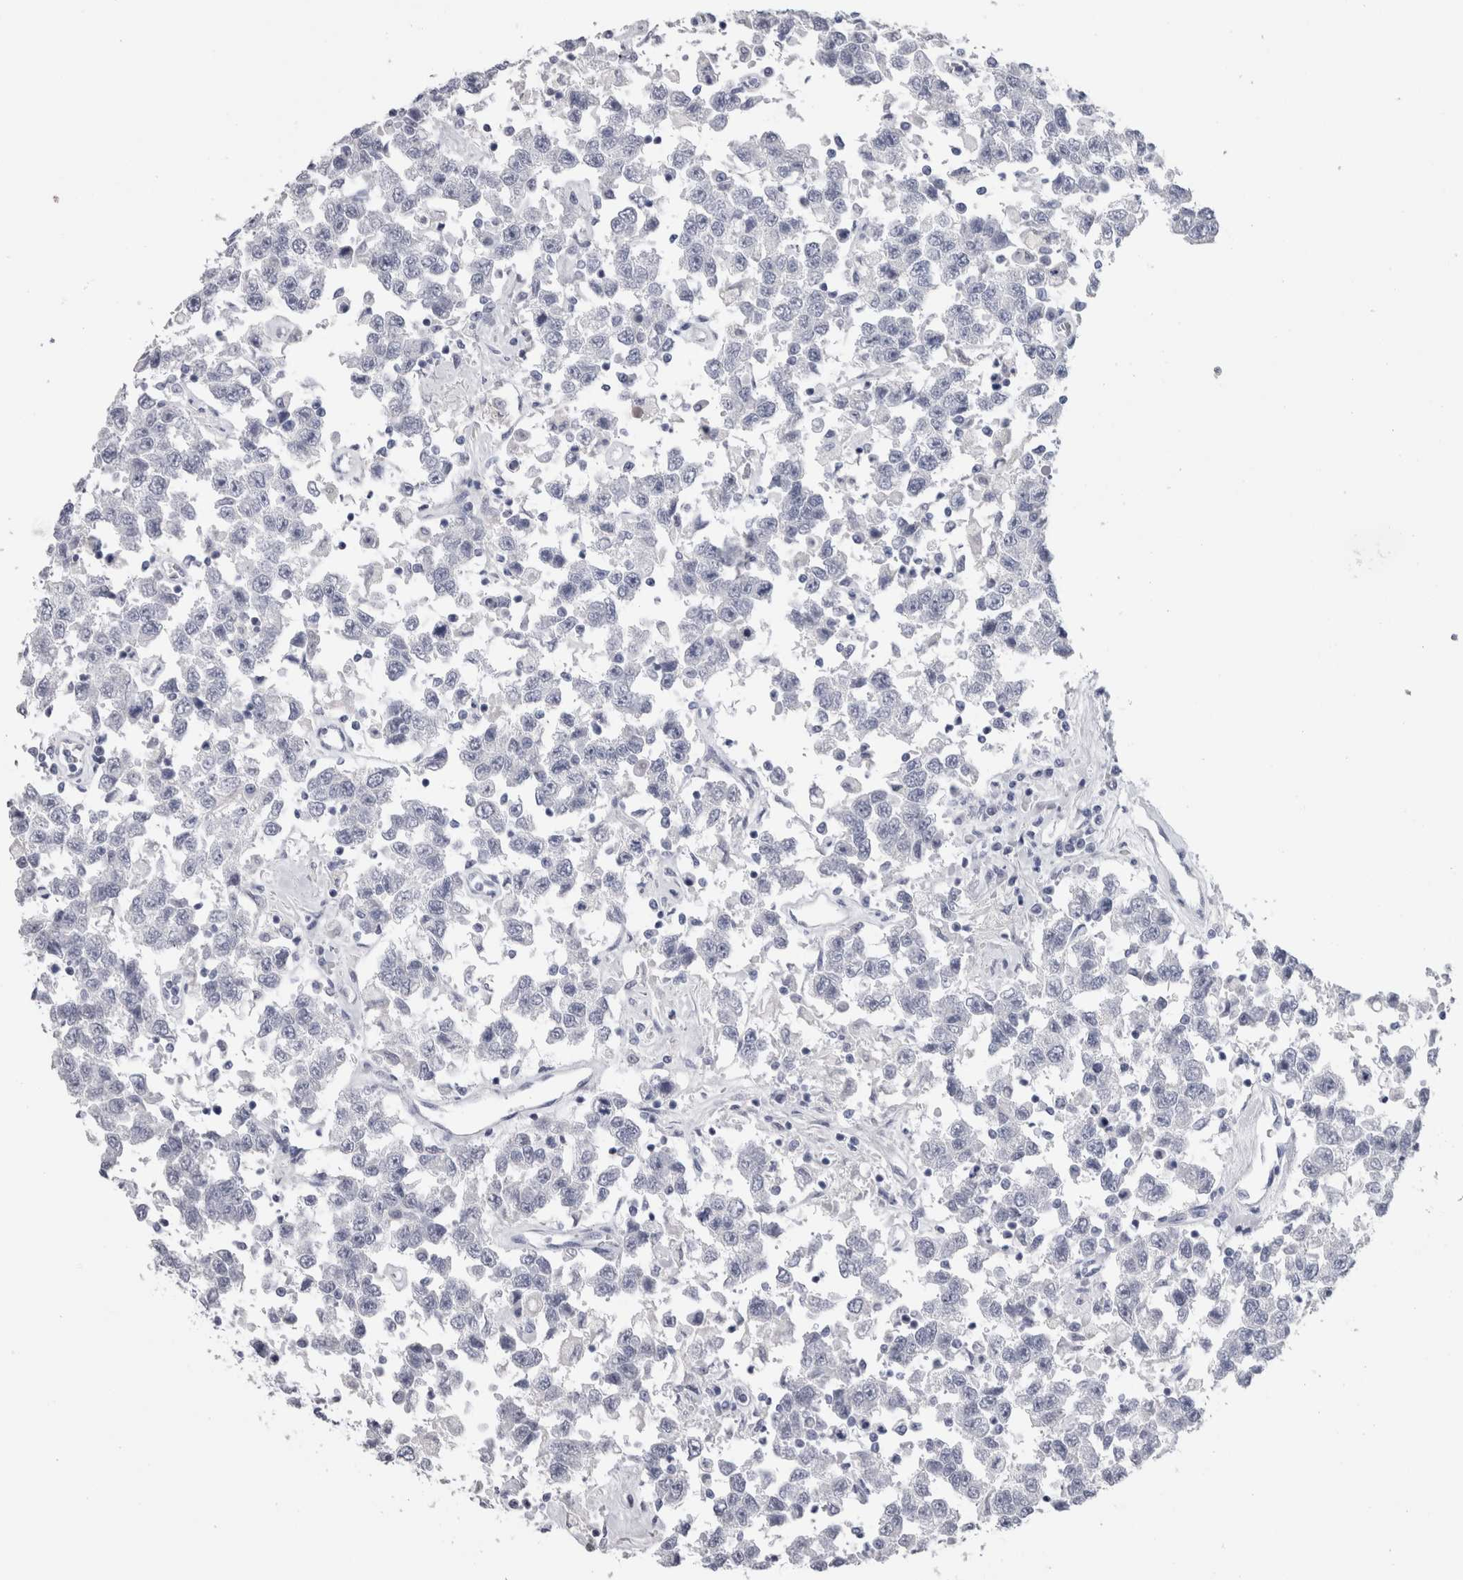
{"staining": {"intensity": "negative", "quantity": "none", "location": "none"}, "tissue": "testis cancer", "cell_type": "Tumor cells", "image_type": "cancer", "snomed": [{"axis": "morphology", "description": "Seminoma, NOS"}, {"axis": "topography", "description": "Testis"}], "caption": "Immunohistochemistry (IHC) photomicrograph of human testis seminoma stained for a protein (brown), which displays no positivity in tumor cells.", "gene": "MSMB", "patient": {"sex": "male", "age": 41}}